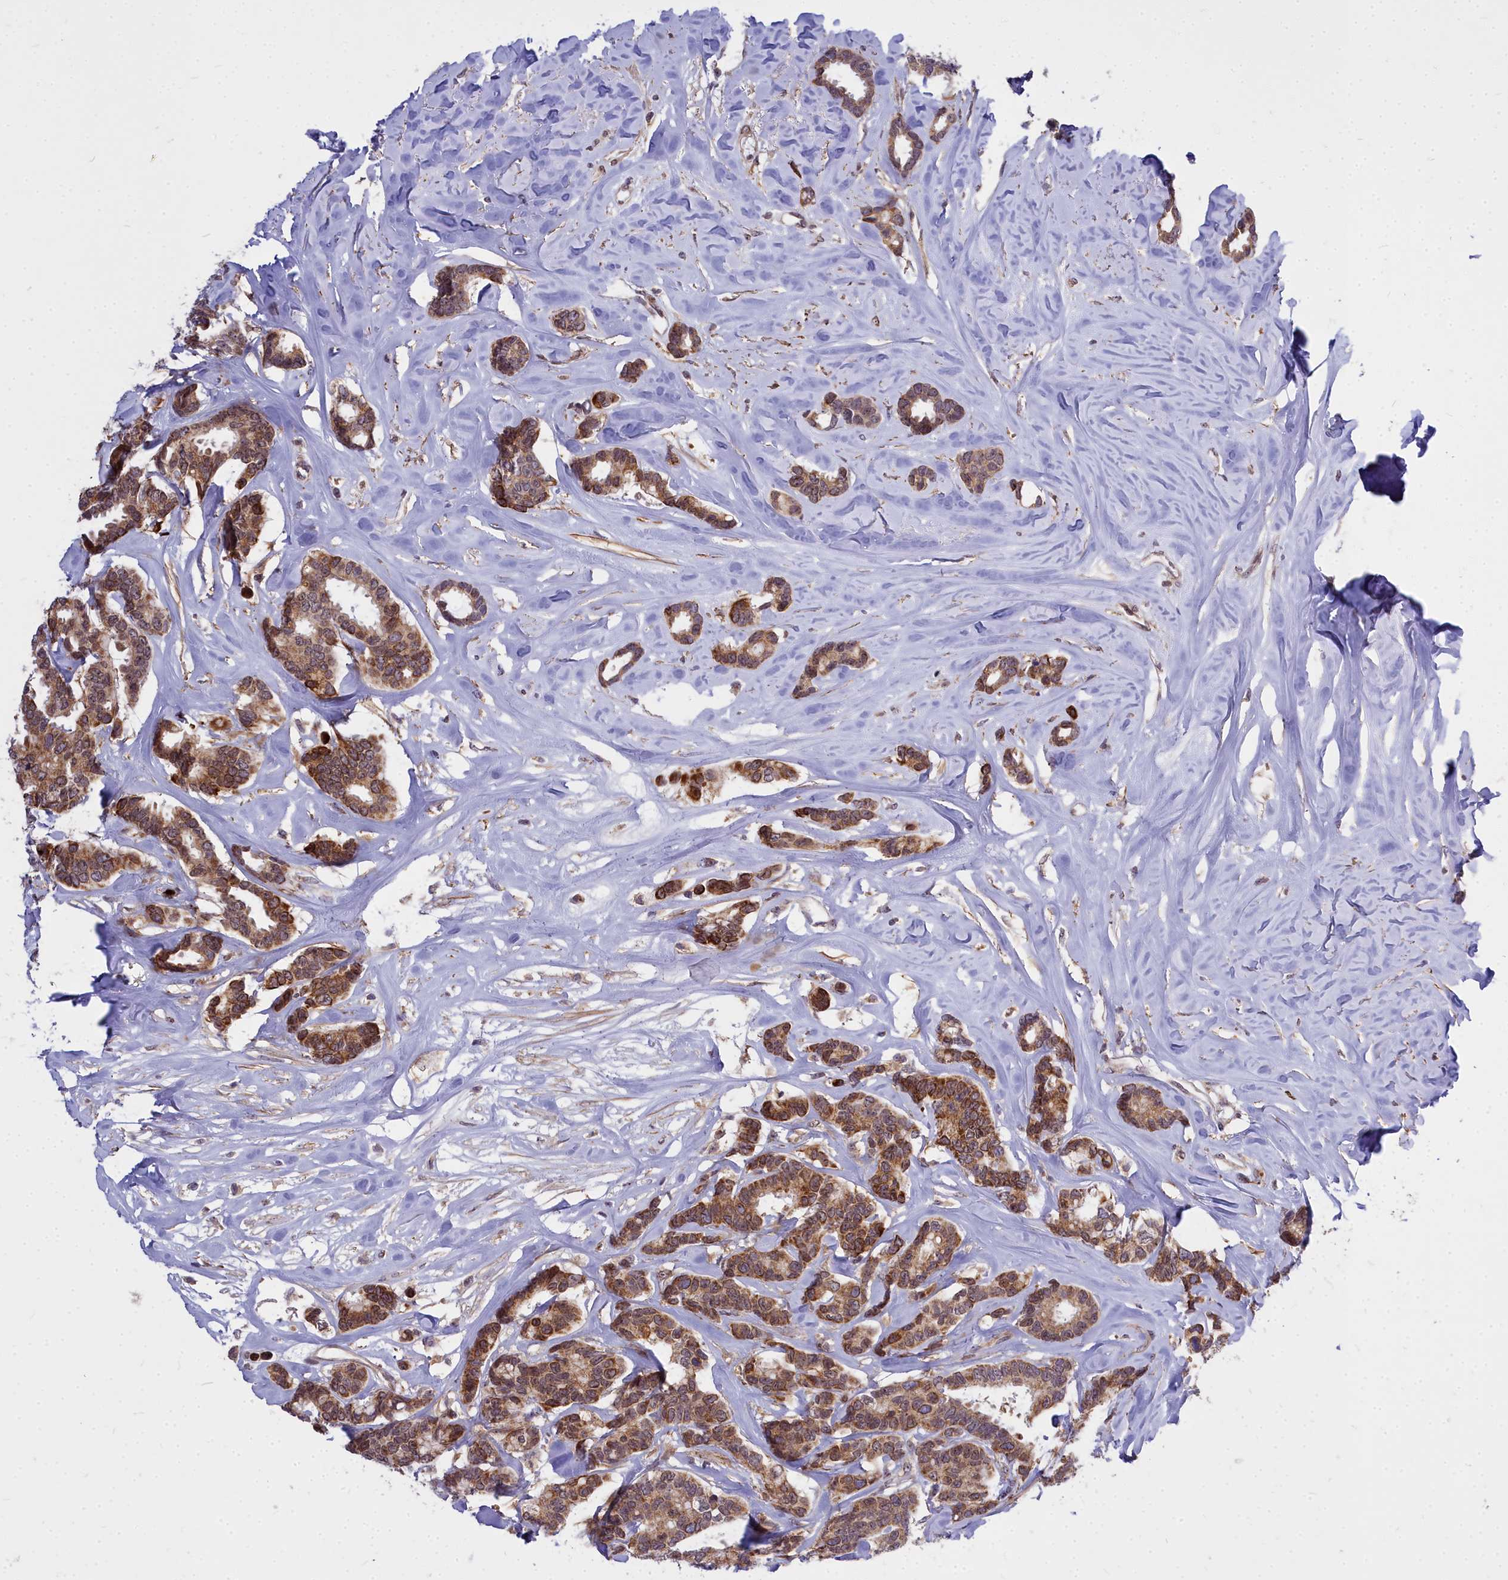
{"staining": {"intensity": "strong", "quantity": "25%-75%", "location": "cytoplasmic/membranous"}, "tissue": "breast cancer", "cell_type": "Tumor cells", "image_type": "cancer", "snomed": [{"axis": "morphology", "description": "Duct carcinoma"}, {"axis": "topography", "description": "Breast"}], "caption": "Human breast cancer stained for a protein (brown) demonstrates strong cytoplasmic/membranous positive staining in approximately 25%-75% of tumor cells.", "gene": "ABCB8", "patient": {"sex": "female", "age": 87}}